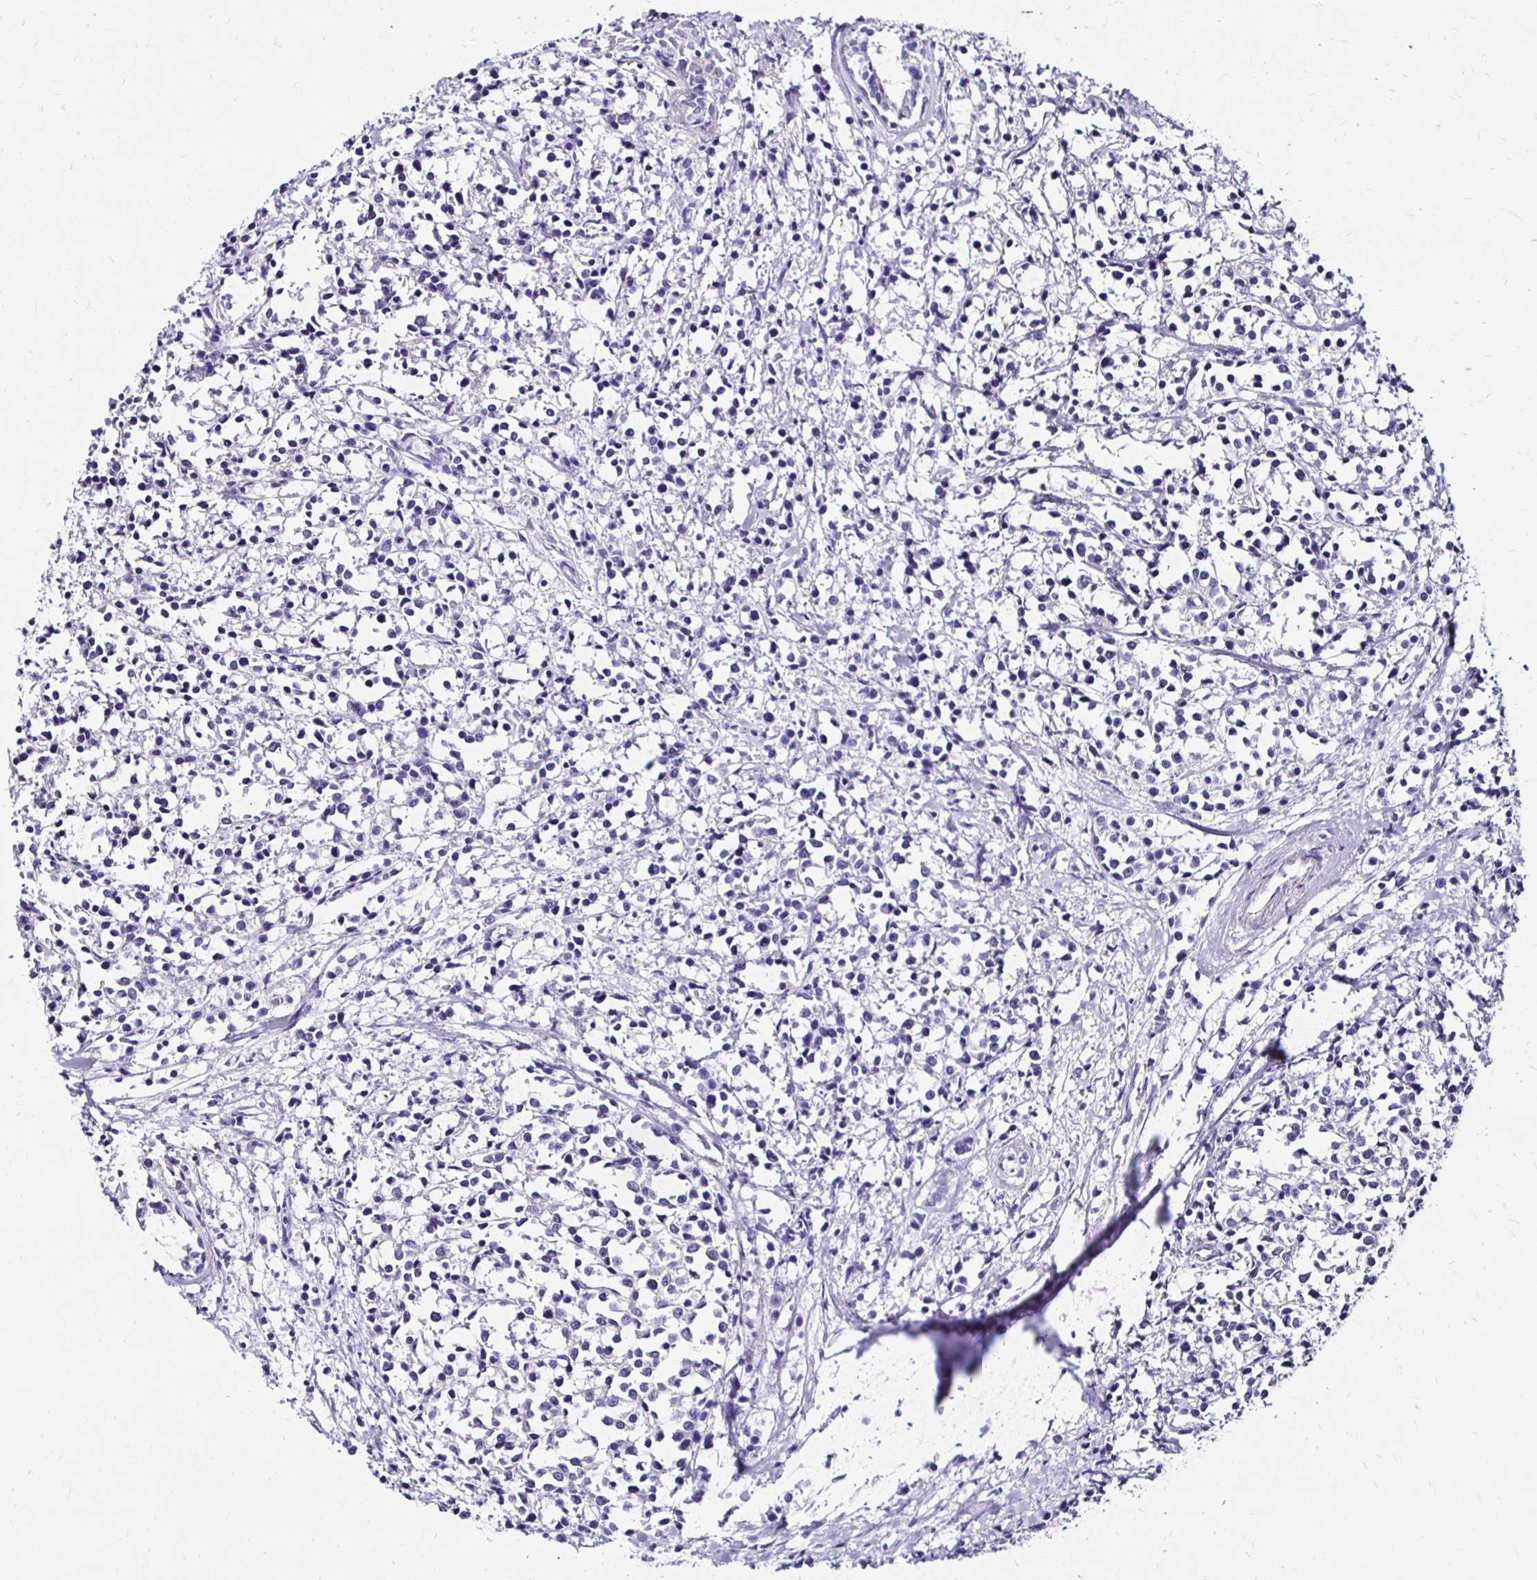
{"staining": {"intensity": "negative", "quantity": "none", "location": "none"}, "tissue": "breast cancer", "cell_type": "Tumor cells", "image_type": "cancer", "snomed": [{"axis": "morphology", "description": "Duct carcinoma"}, {"axis": "topography", "description": "Breast"}], "caption": "Protein analysis of infiltrating ductal carcinoma (breast) shows no significant staining in tumor cells. (Immunohistochemistry, brightfield microscopy, high magnification).", "gene": "KCNT1", "patient": {"sex": "female", "age": 80}}